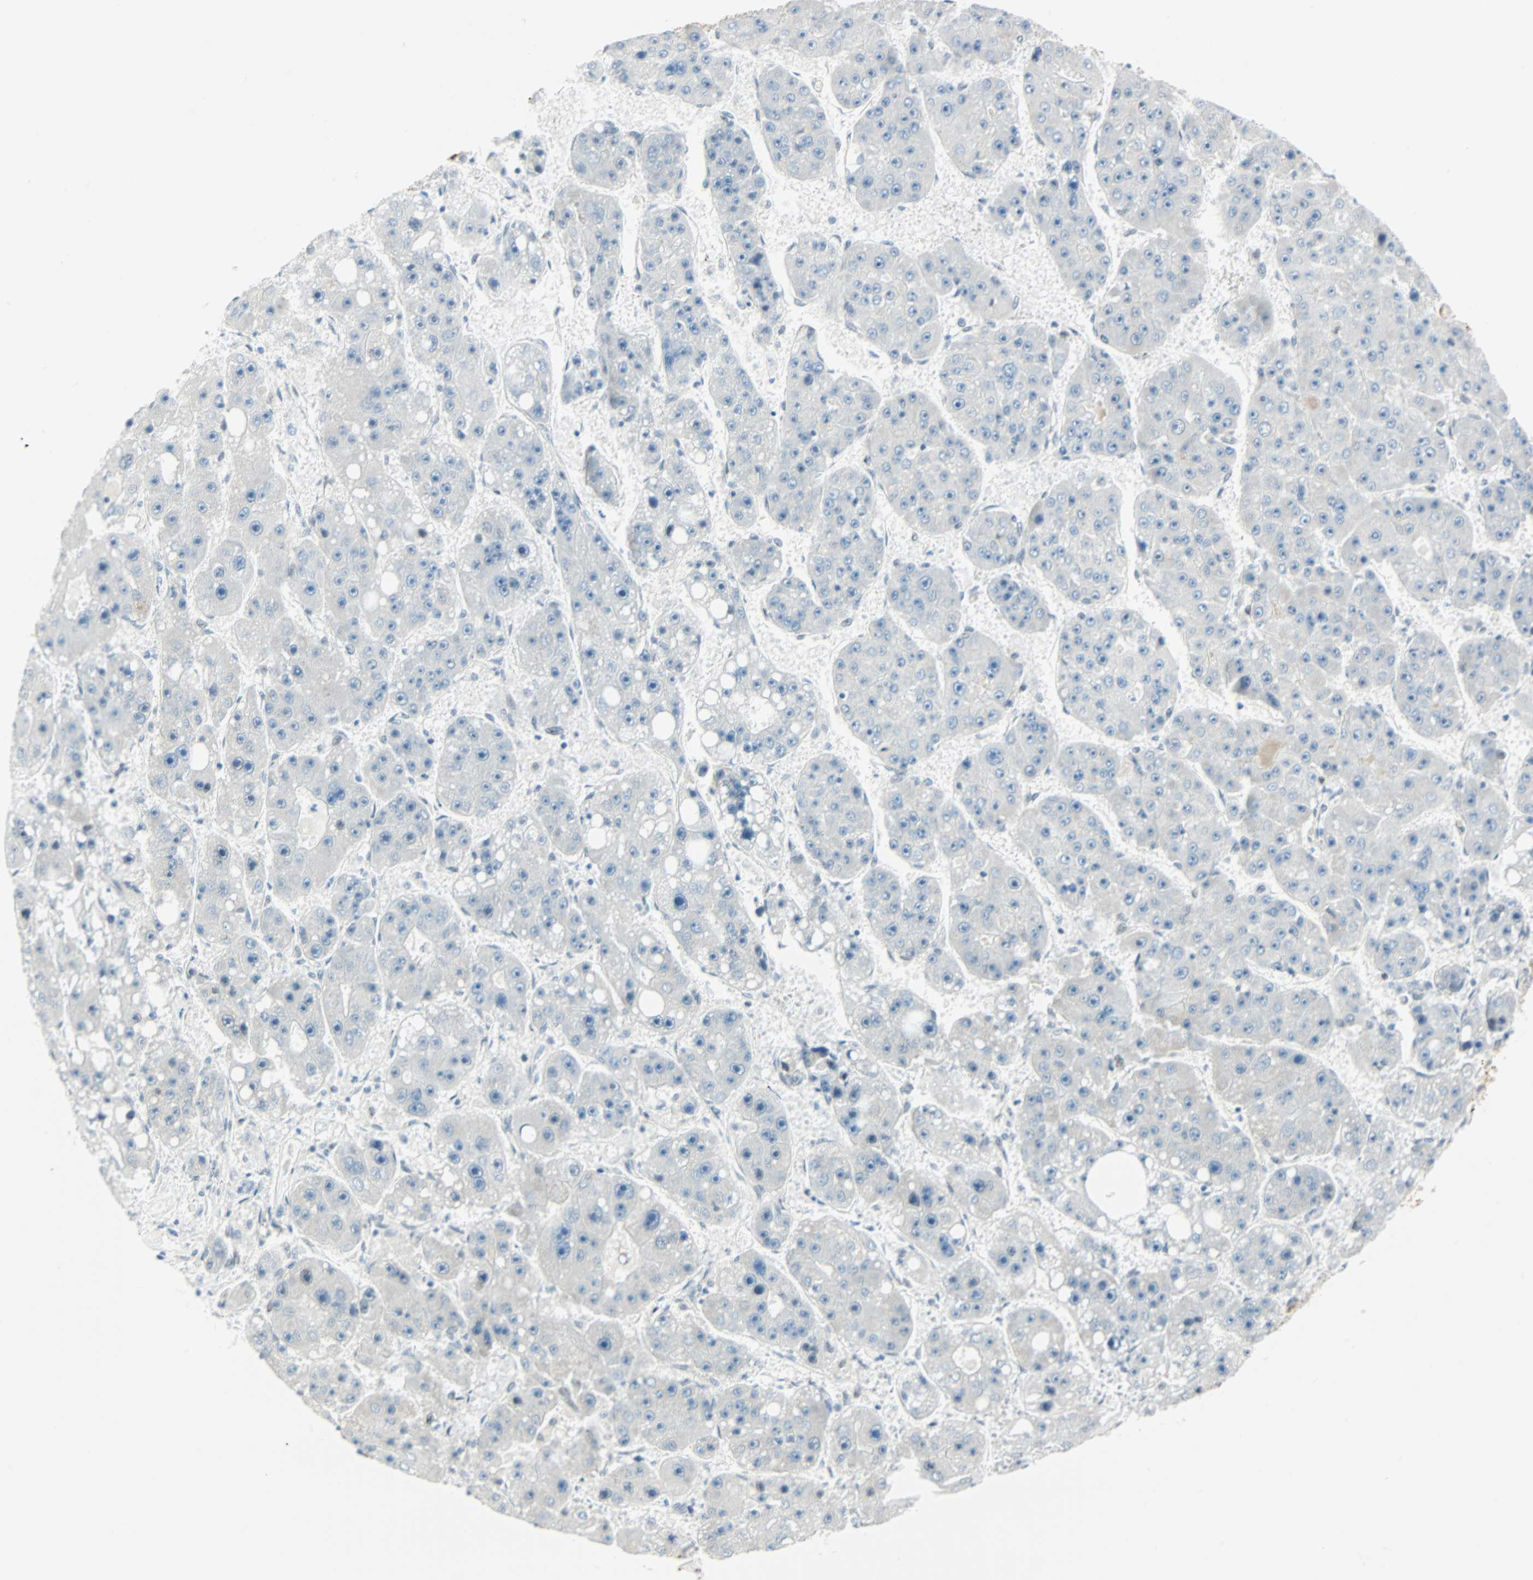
{"staining": {"intensity": "negative", "quantity": "none", "location": "none"}, "tissue": "liver cancer", "cell_type": "Tumor cells", "image_type": "cancer", "snomed": [{"axis": "morphology", "description": "Carcinoma, Hepatocellular, NOS"}, {"axis": "topography", "description": "Liver"}], "caption": "High magnification brightfield microscopy of hepatocellular carcinoma (liver) stained with DAB (brown) and counterstained with hematoxylin (blue): tumor cells show no significant staining.", "gene": "NELFE", "patient": {"sex": "female", "age": 61}}